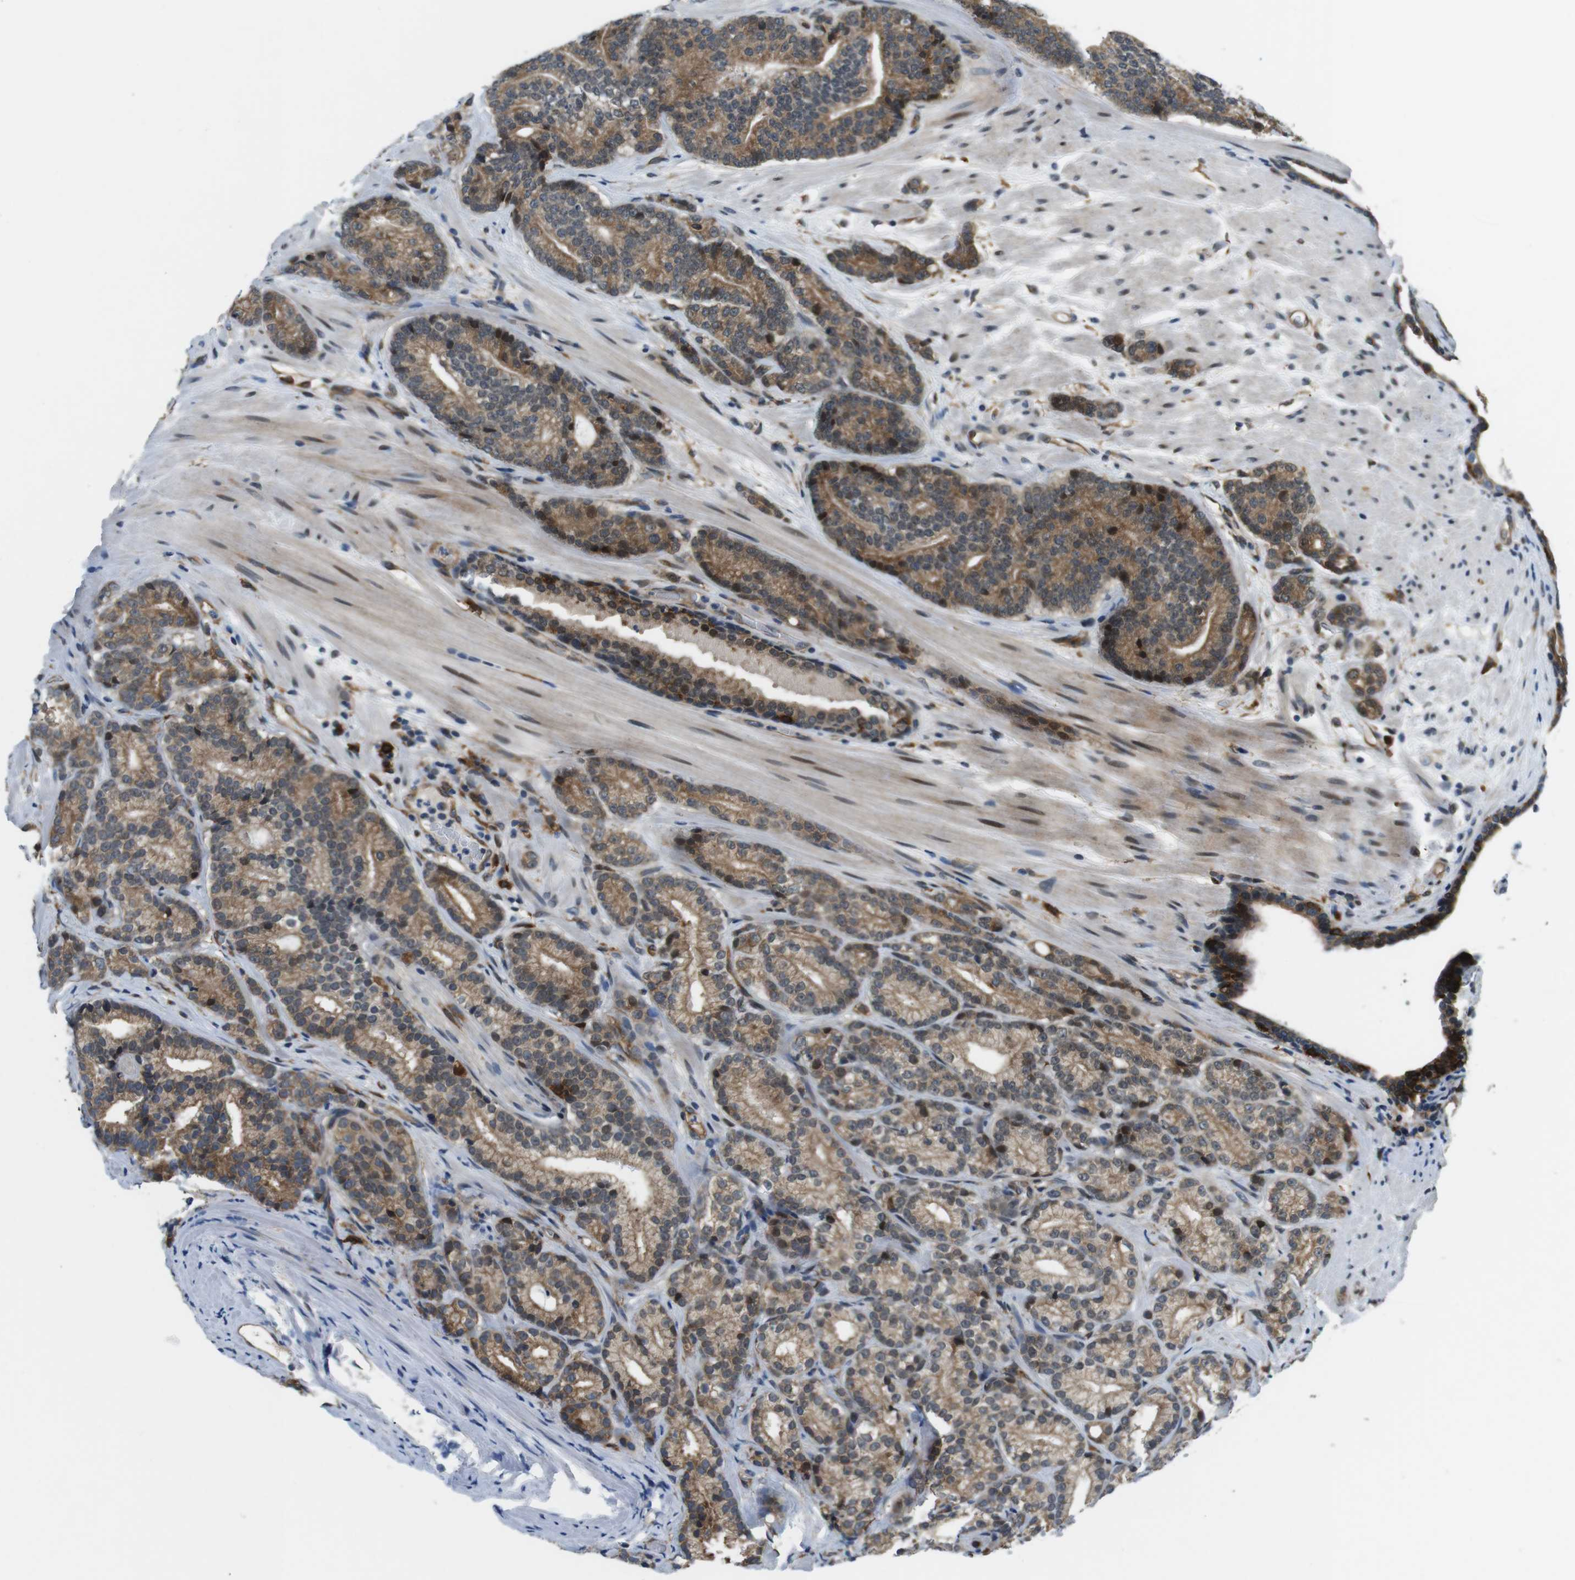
{"staining": {"intensity": "moderate", "quantity": ">75%", "location": "cytoplasmic/membranous"}, "tissue": "prostate cancer", "cell_type": "Tumor cells", "image_type": "cancer", "snomed": [{"axis": "morphology", "description": "Adenocarcinoma, High grade"}, {"axis": "topography", "description": "Prostate"}], "caption": "Protein expression analysis of human adenocarcinoma (high-grade) (prostate) reveals moderate cytoplasmic/membranous staining in about >75% of tumor cells.", "gene": "PALD1", "patient": {"sex": "male", "age": 61}}